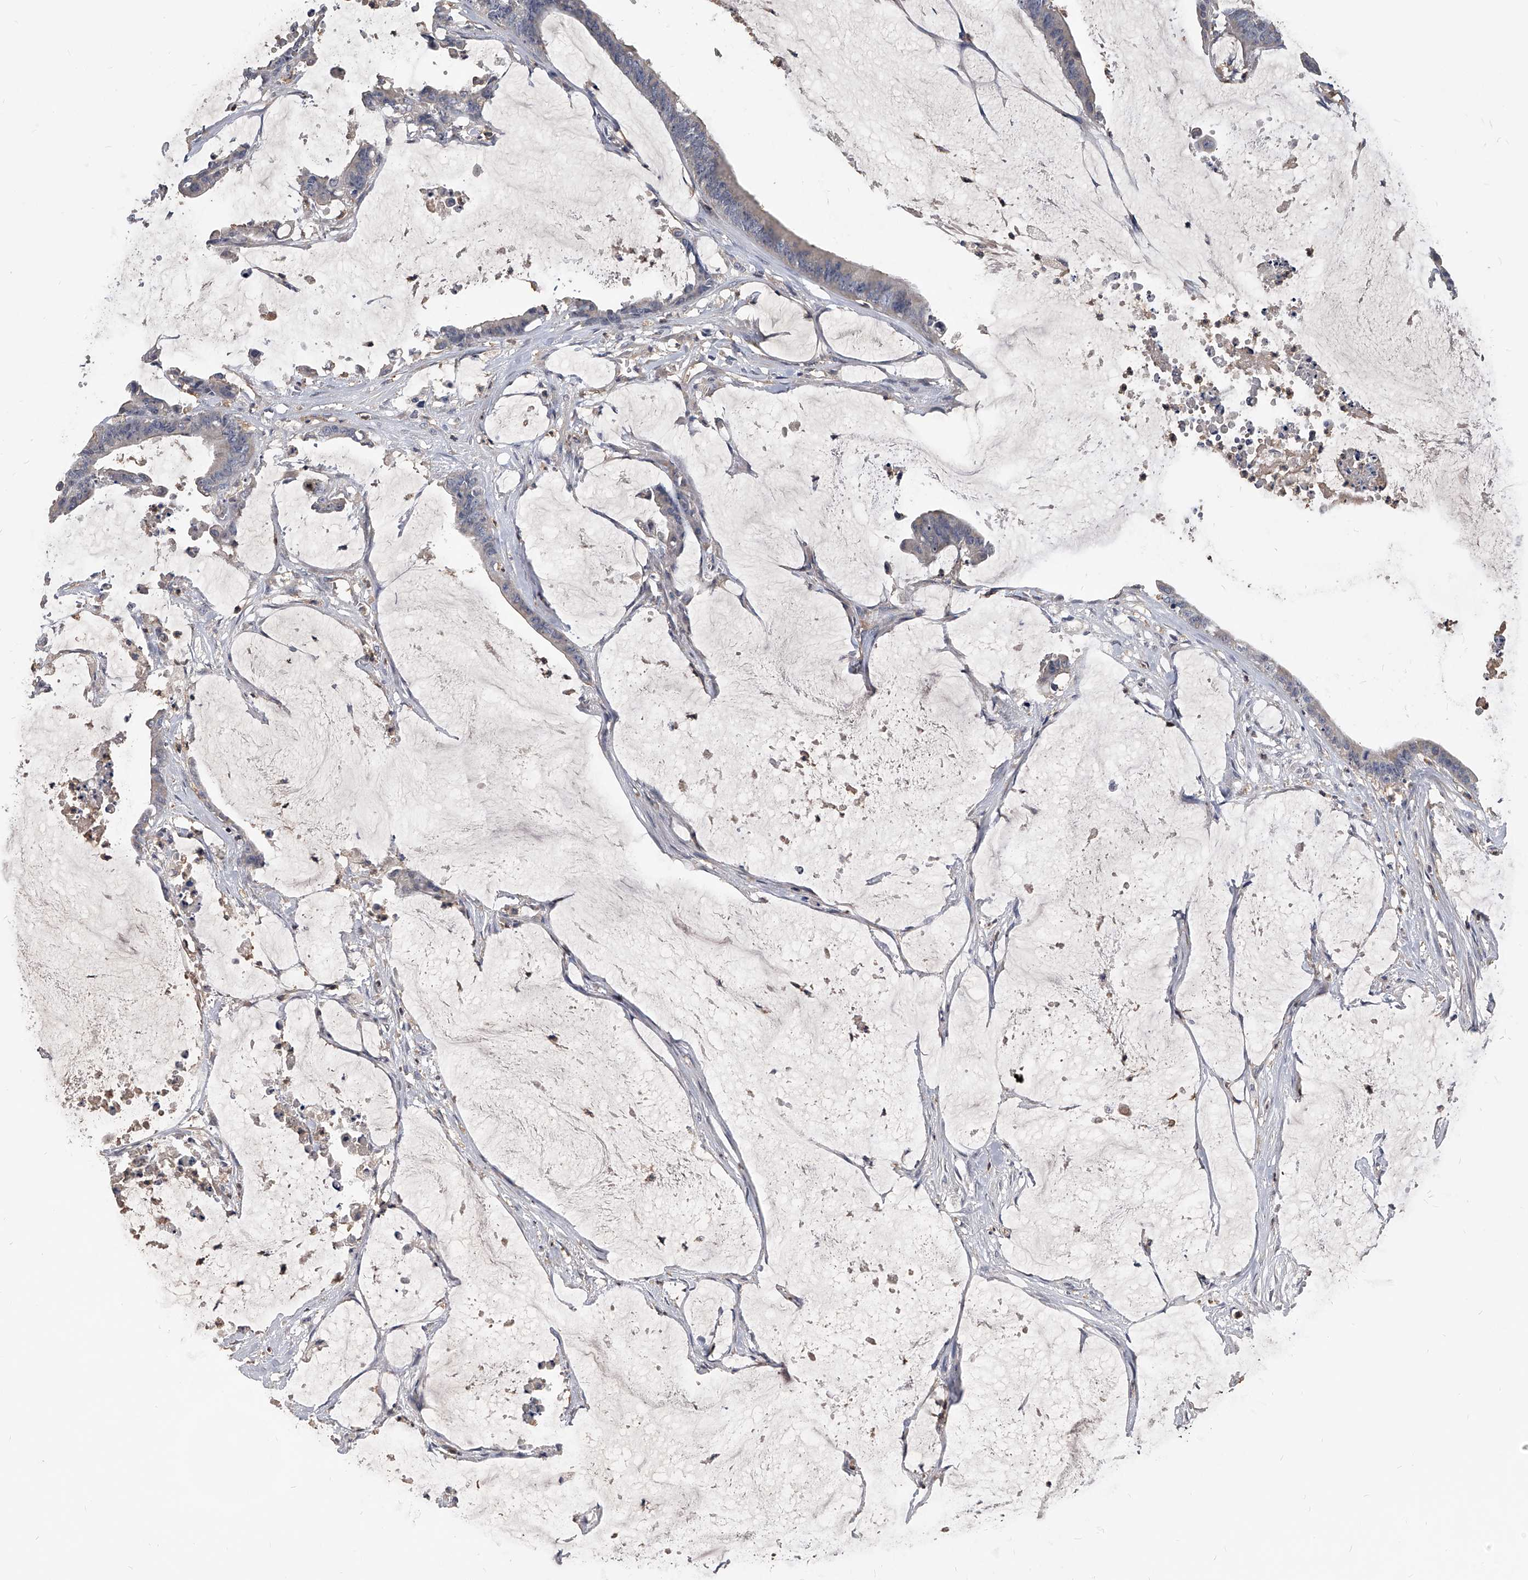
{"staining": {"intensity": "negative", "quantity": "none", "location": "none"}, "tissue": "colorectal cancer", "cell_type": "Tumor cells", "image_type": "cancer", "snomed": [{"axis": "morphology", "description": "Adenocarcinoma, NOS"}, {"axis": "topography", "description": "Rectum"}], "caption": "Tumor cells show no significant positivity in colorectal adenocarcinoma.", "gene": "HOMER3", "patient": {"sex": "female", "age": 66}}